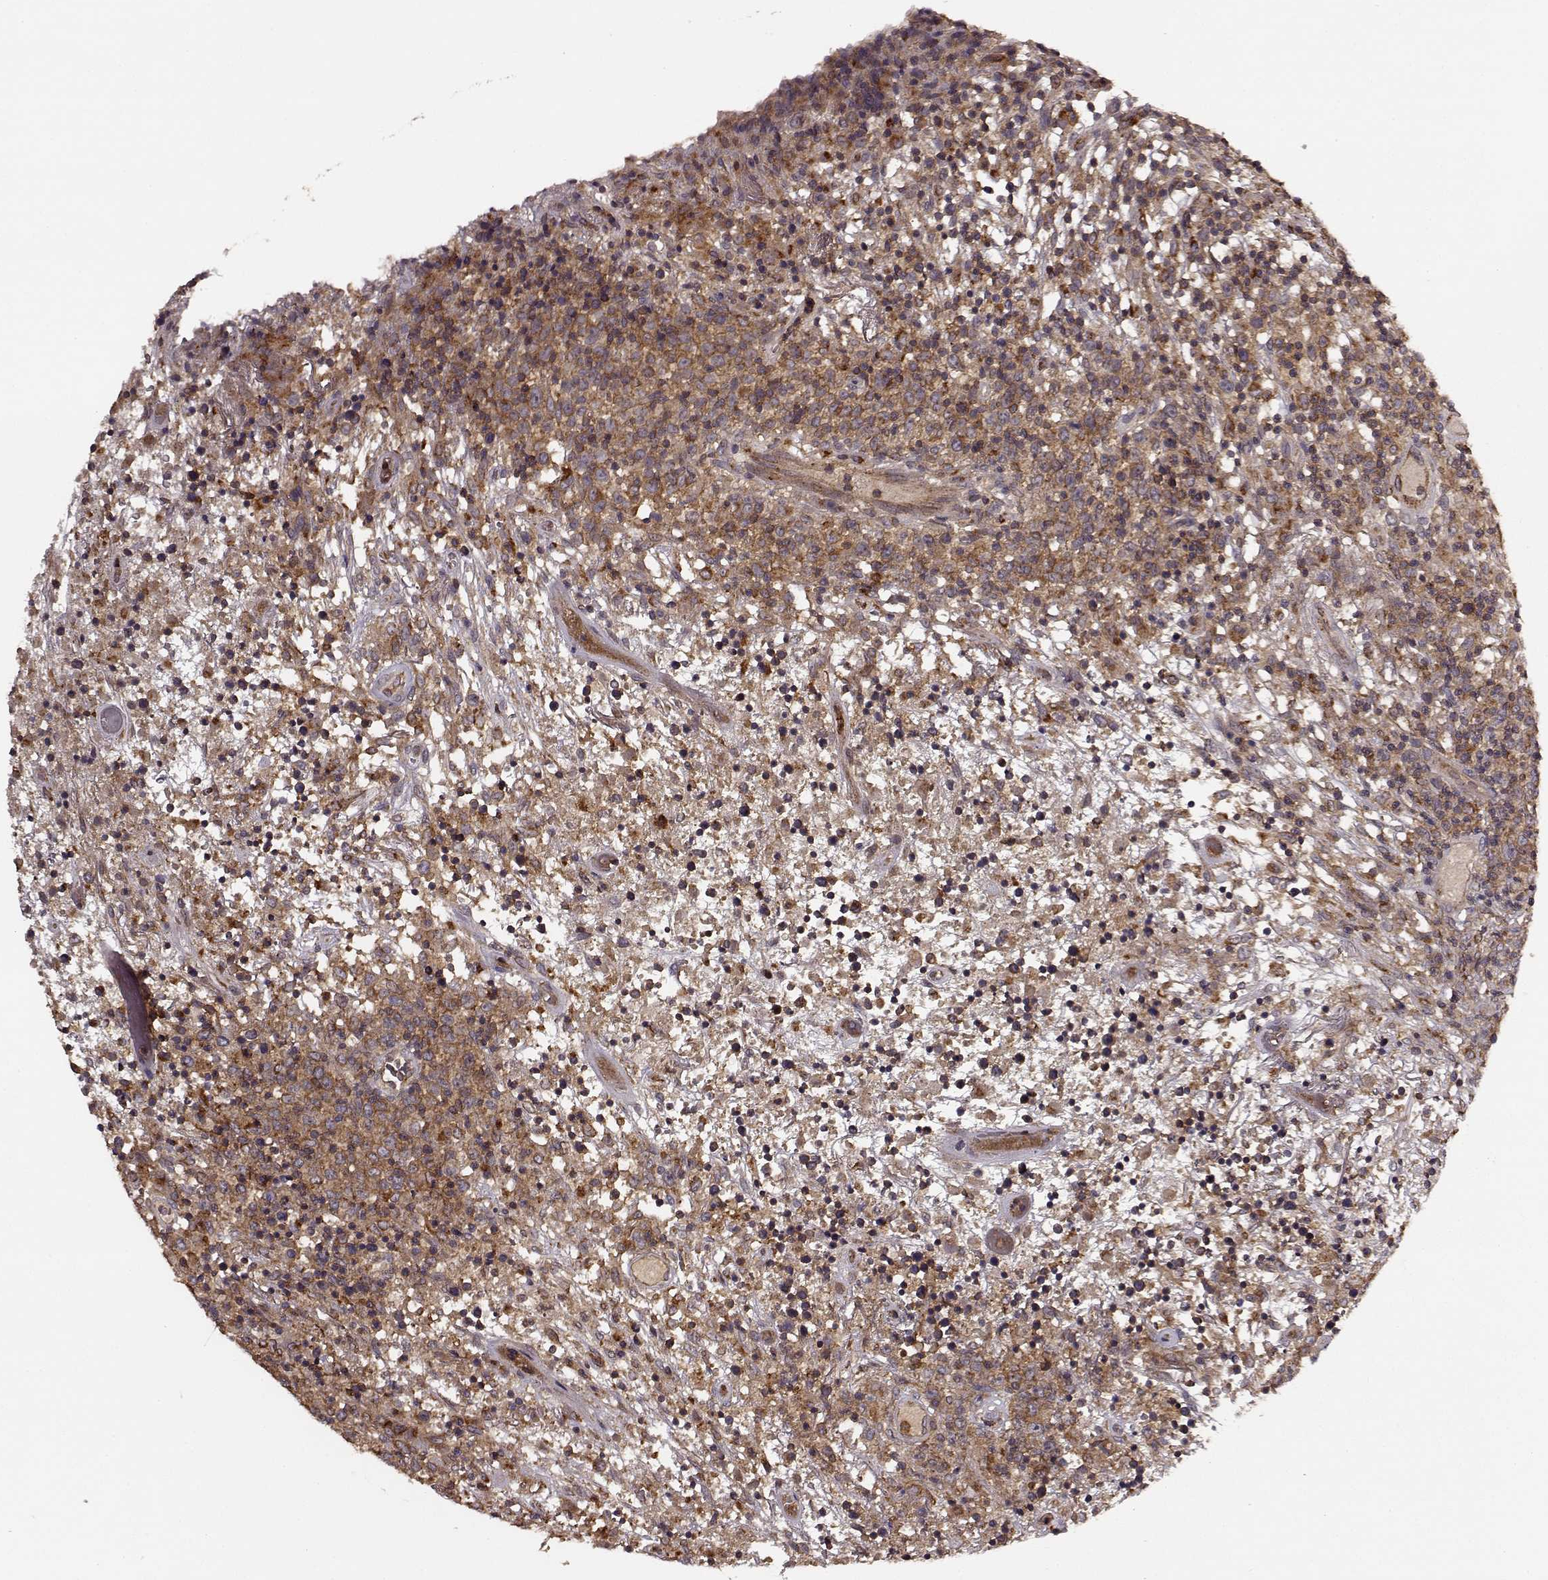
{"staining": {"intensity": "moderate", "quantity": ">75%", "location": "cytoplasmic/membranous"}, "tissue": "lymphoma", "cell_type": "Tumor cells", "image_type": "cancer", "snomed": [{"axis": "morphology", "description": "Malignant lymphoma, non-Hodgkin's type, High grade"}, {"axis": "topography", "description": "Lung"}], "caption": "This histopathology image exhibits IHC staining of human lymphoma, with medium moderate cytoplasmic/membranous staining in approximately >75% of tumor cells.", "gene": "IFRD2", "patient": {"sex": "male", "age": 79}}